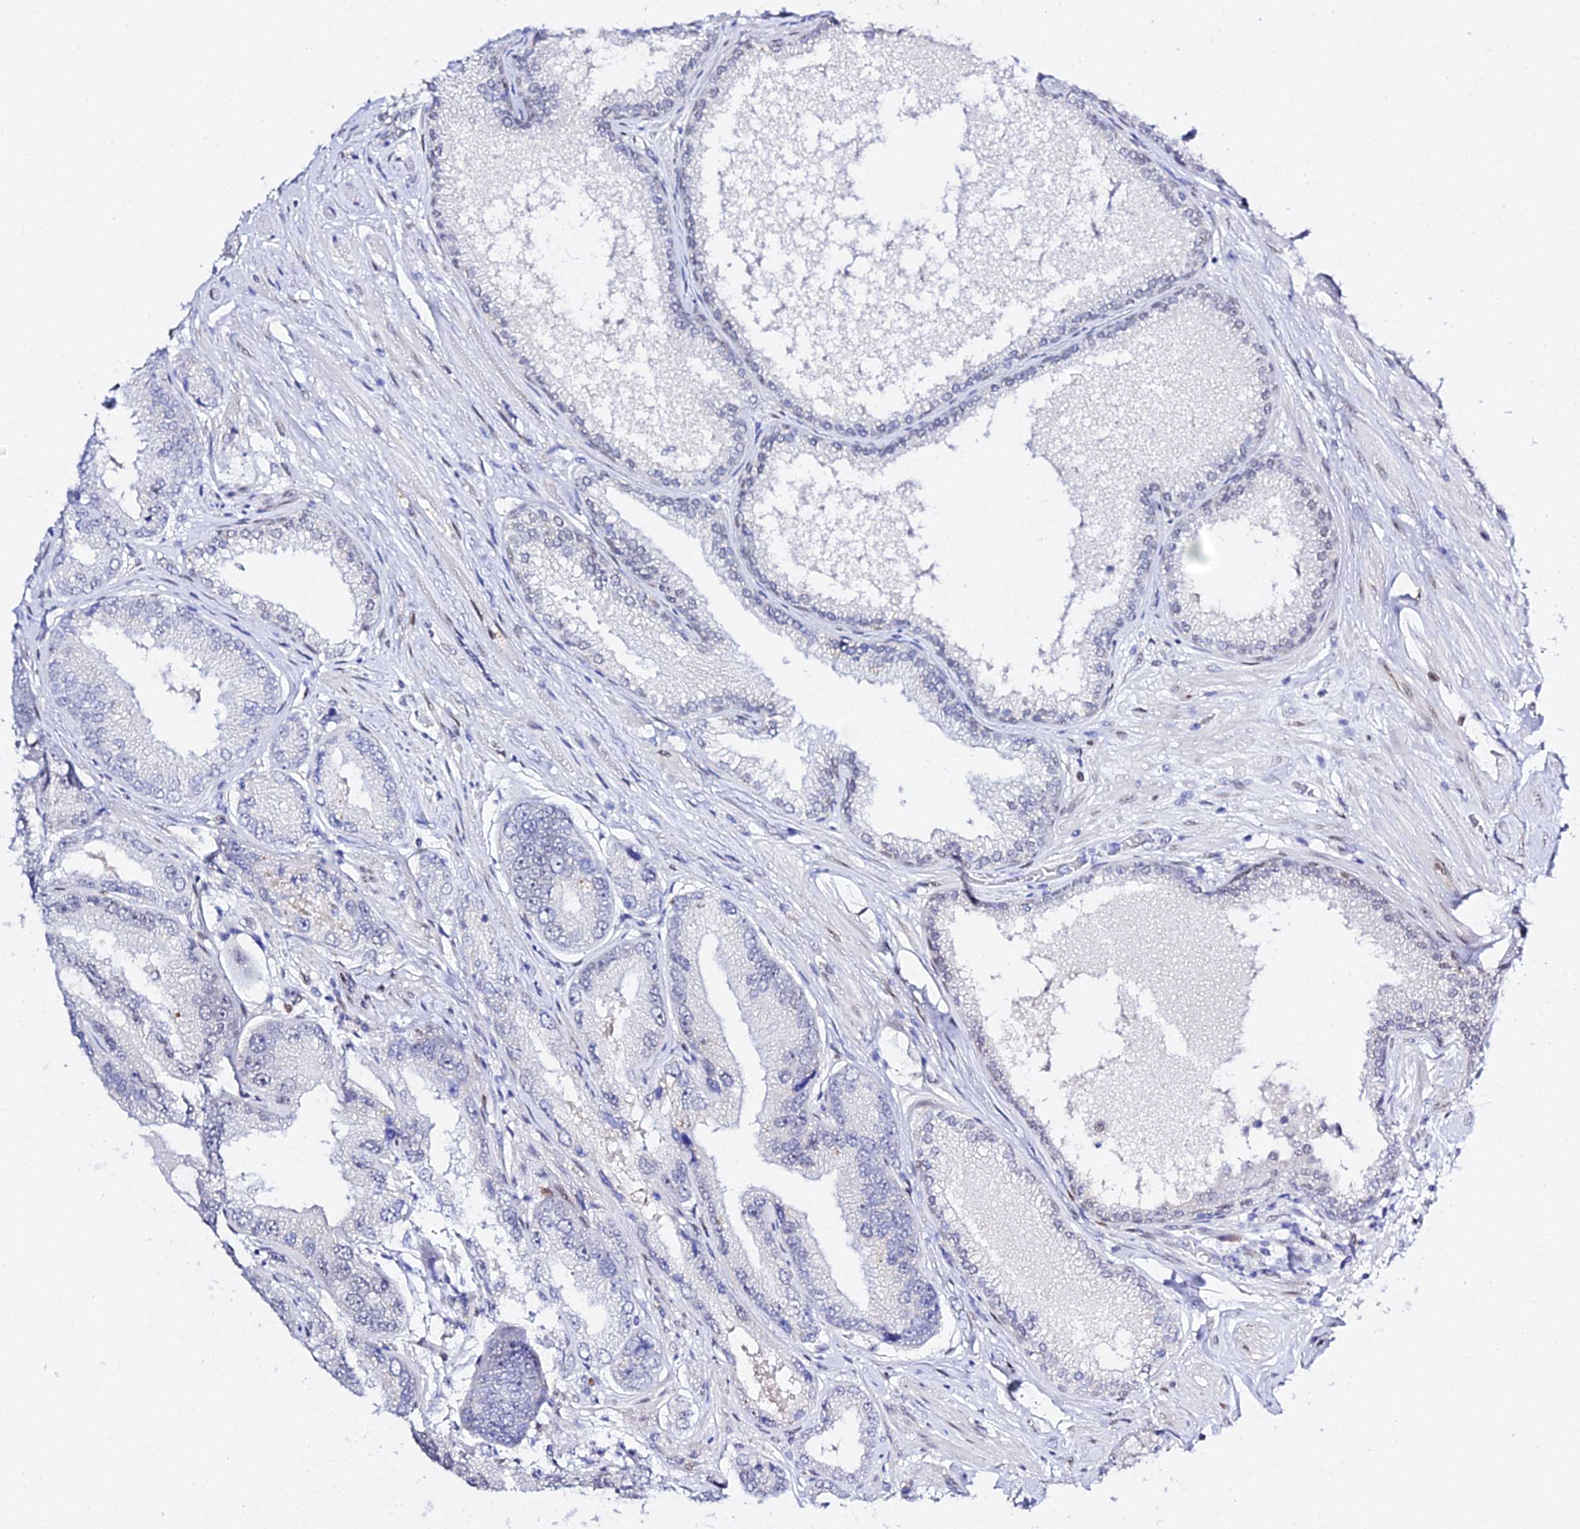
{"staining": {"intensity": "negative", "quantity": "none", "location": "none"}, "tissue": "prostate cancer", "cell_type": "Tumor cells", "image_type": "cancer", "snomed": [{"axis": "morphology", "description": "Adenocarcinoma, High grade"}, {"axis": "topography", "description": "Prostate"}], "caption": "The immunohistochemistry (IHC) micrograph has no significant staining in tumor cells of prostate cancer tissue. (Brightfield microscopy of DAB (3,3'-diaminobenzidine) IHC at high magnification).", "gene": "POFUT2", "patient": {"sex": "male", "age": 71}}